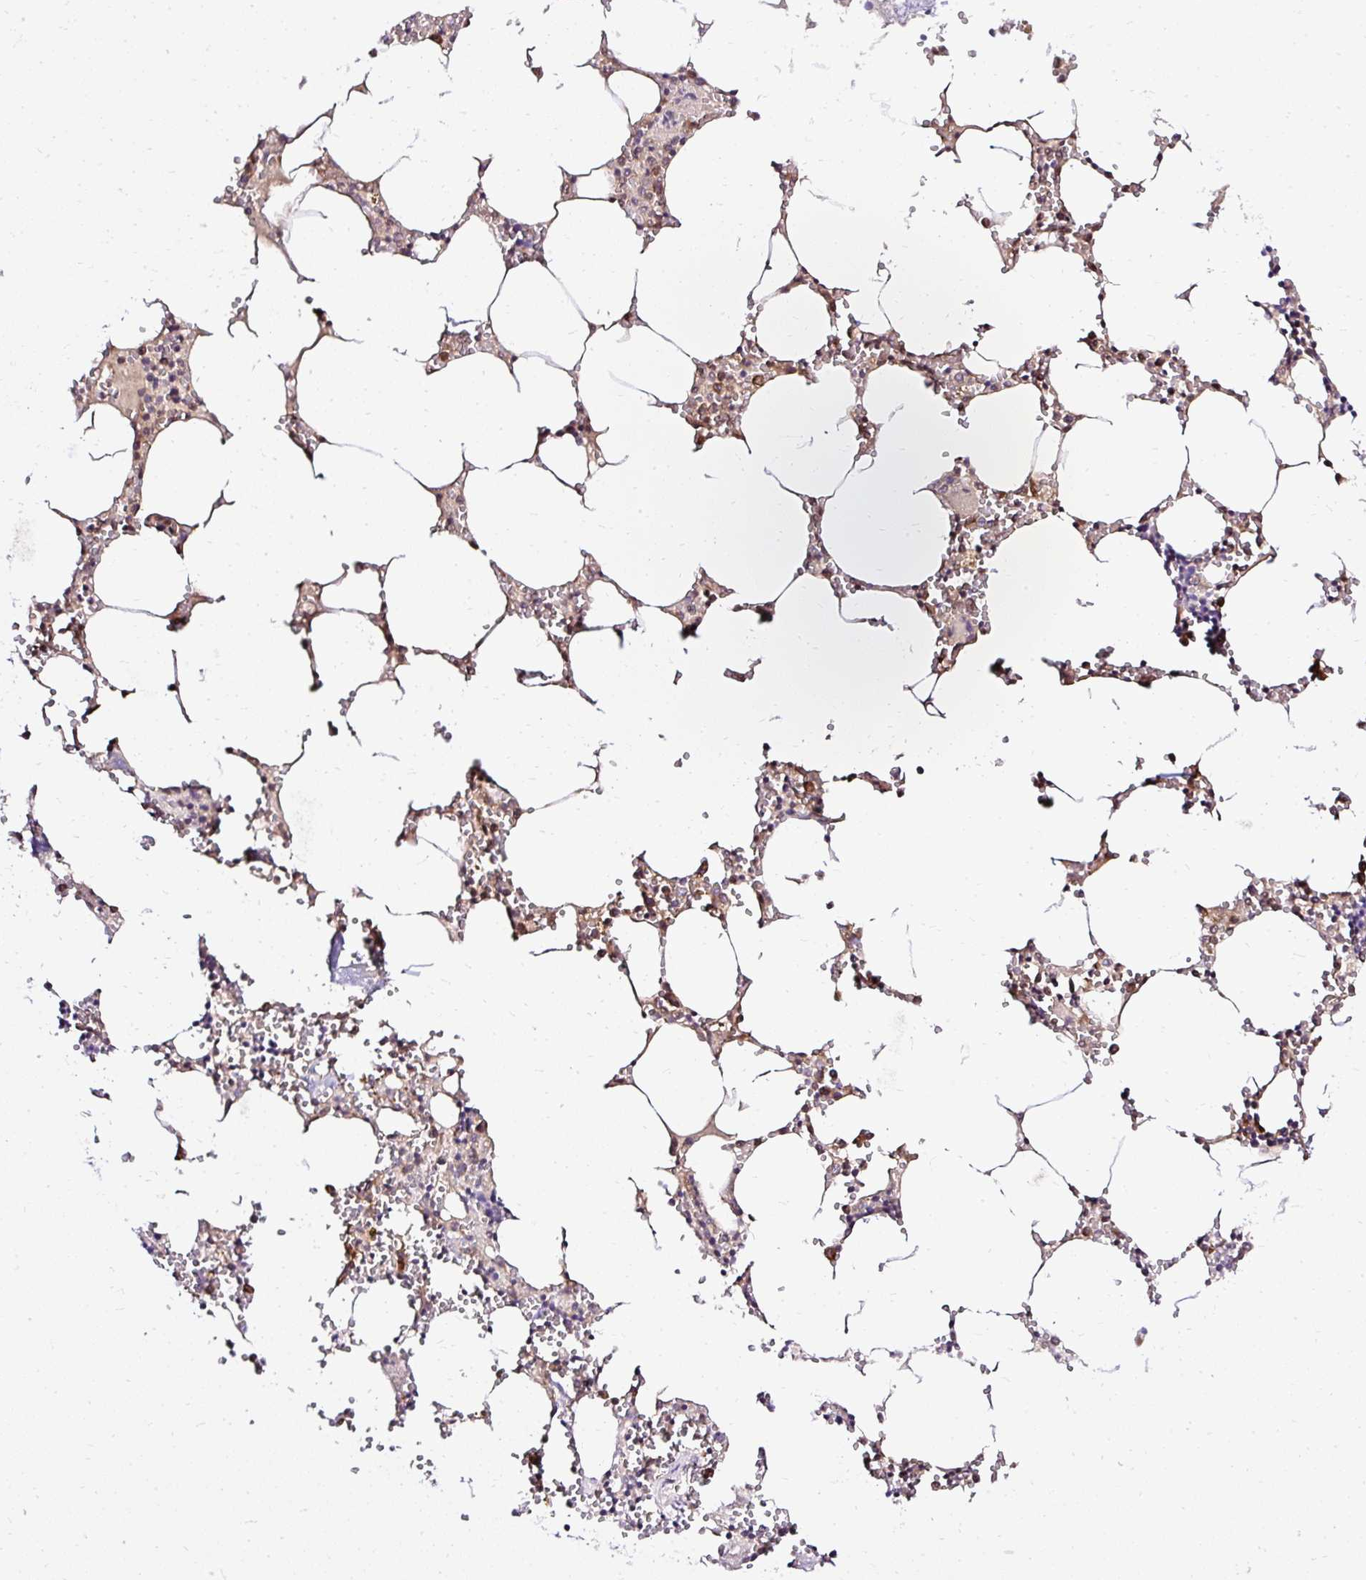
{"staining": {"intensity": "weak", "quantity": "25%-75%", "location": "cytoplasmic/membranous"}, "tissue": "bone marrow", "cell_type": "Hematopoietic cells", "image_type": "normal", "snomed": [{"axis": "morphology", "description": "Normal tissue, NOS"}, {"axis": "topography", "description": "Bone marrow"}], "caption": "The photomicrograph exhibits a brown stain indicating the presence of a protein in the cytoplasmic/membranous of hematopoietic cells in bone marrow. The staining is performed using DAB brown chromogen to label protein expression. The nuclei are counter-stained blue using hematoxylin.", "gene": "SEC63", "patient": {"sex": "male", "age": 54}}